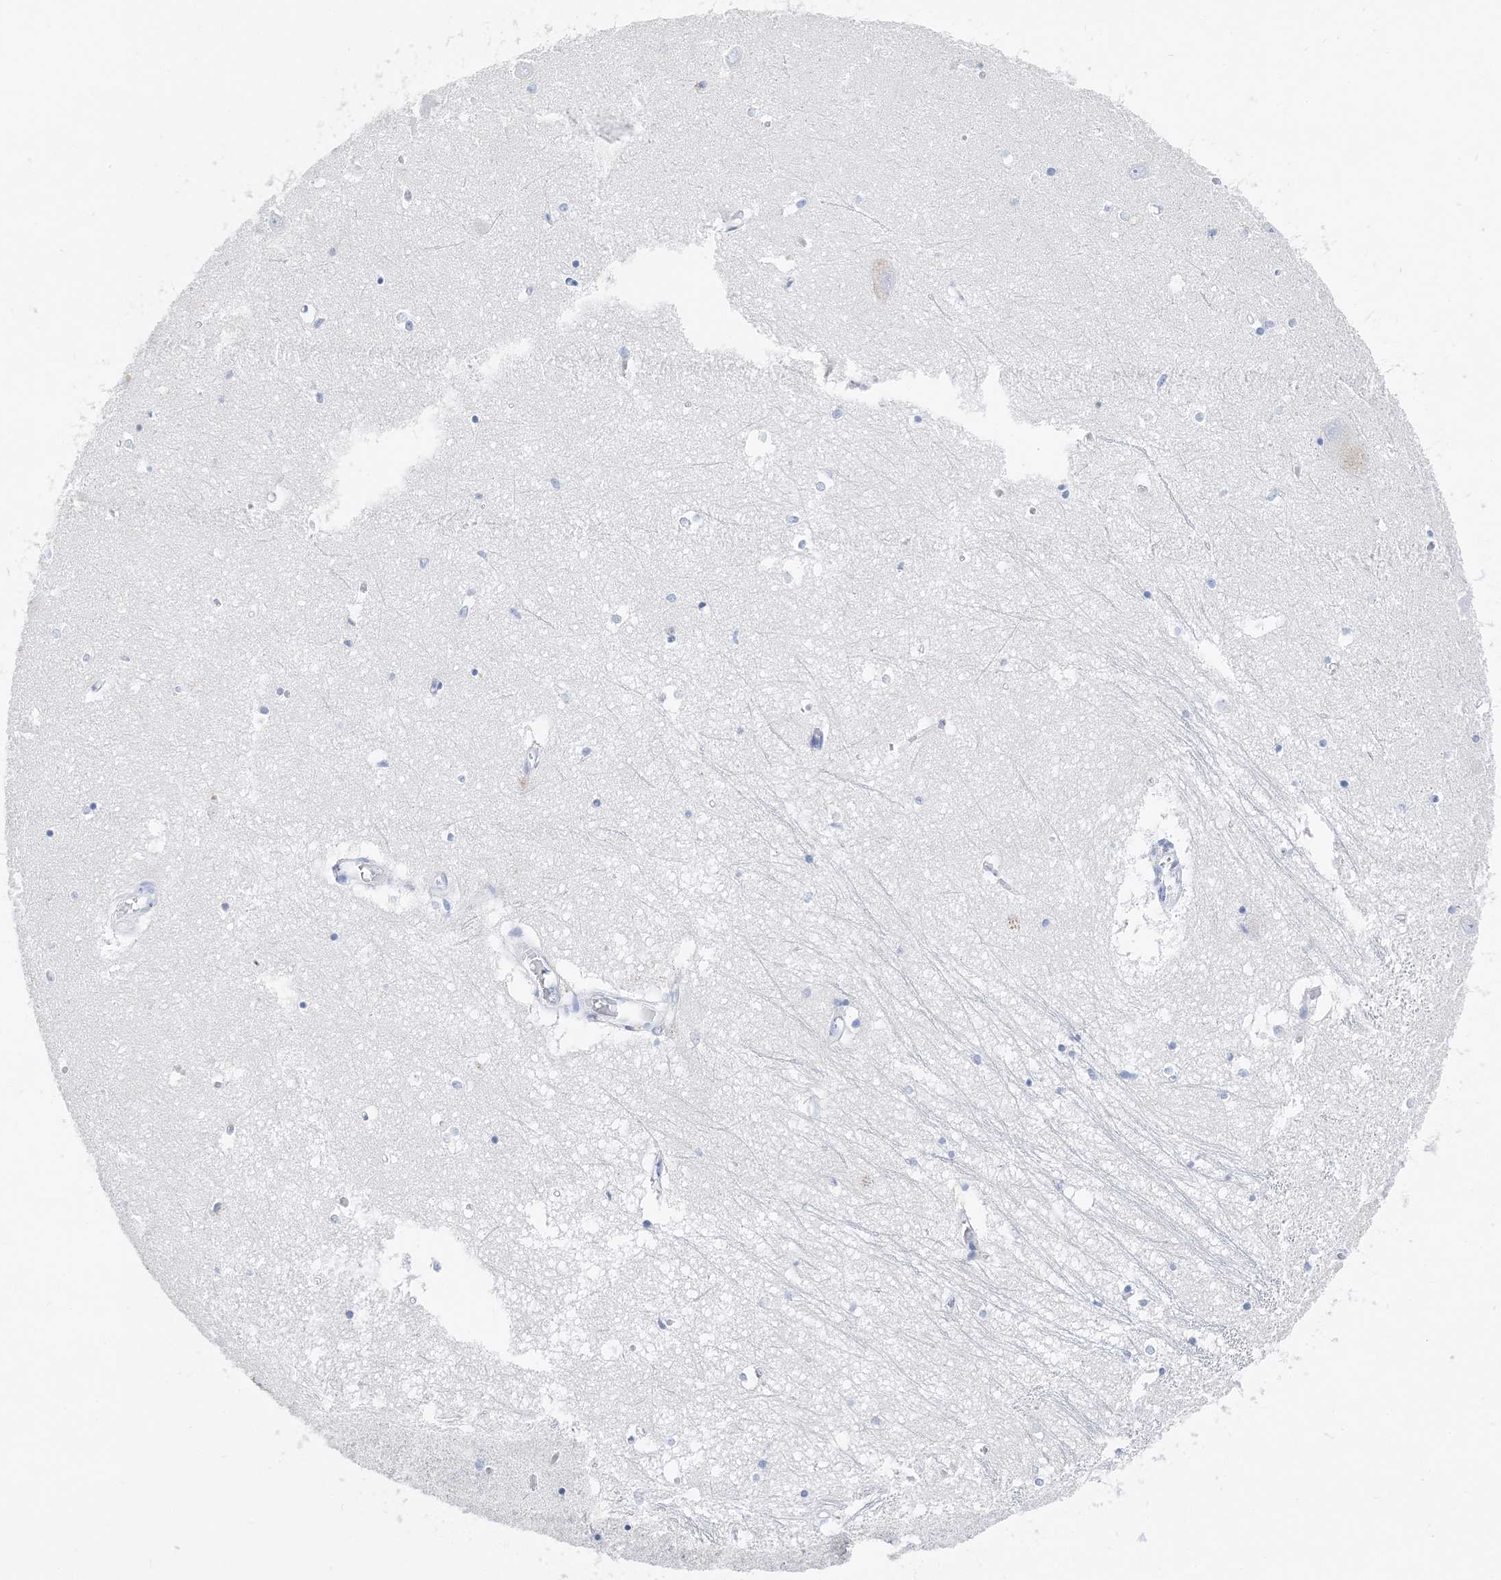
{"staining": {"intensity": "negative", "quantity": "none", "location": "none"}, "tissue": "hippocampus", "cell_type": "Glial cells", "image_type": "normal", "snomed": [{"axis": "morphology", "description": "Normal tissue, NOS"}, {"axis": "topography", "description": "Hippocampus"}], "caption": "The histopathology image displays no staining of glial cells in benign hippocampus. (Immunohistochemistry, brightfield microscopy, high magnification).", "gene": "TSPYL6", "patient": {"sex": "male", "age": 70}}